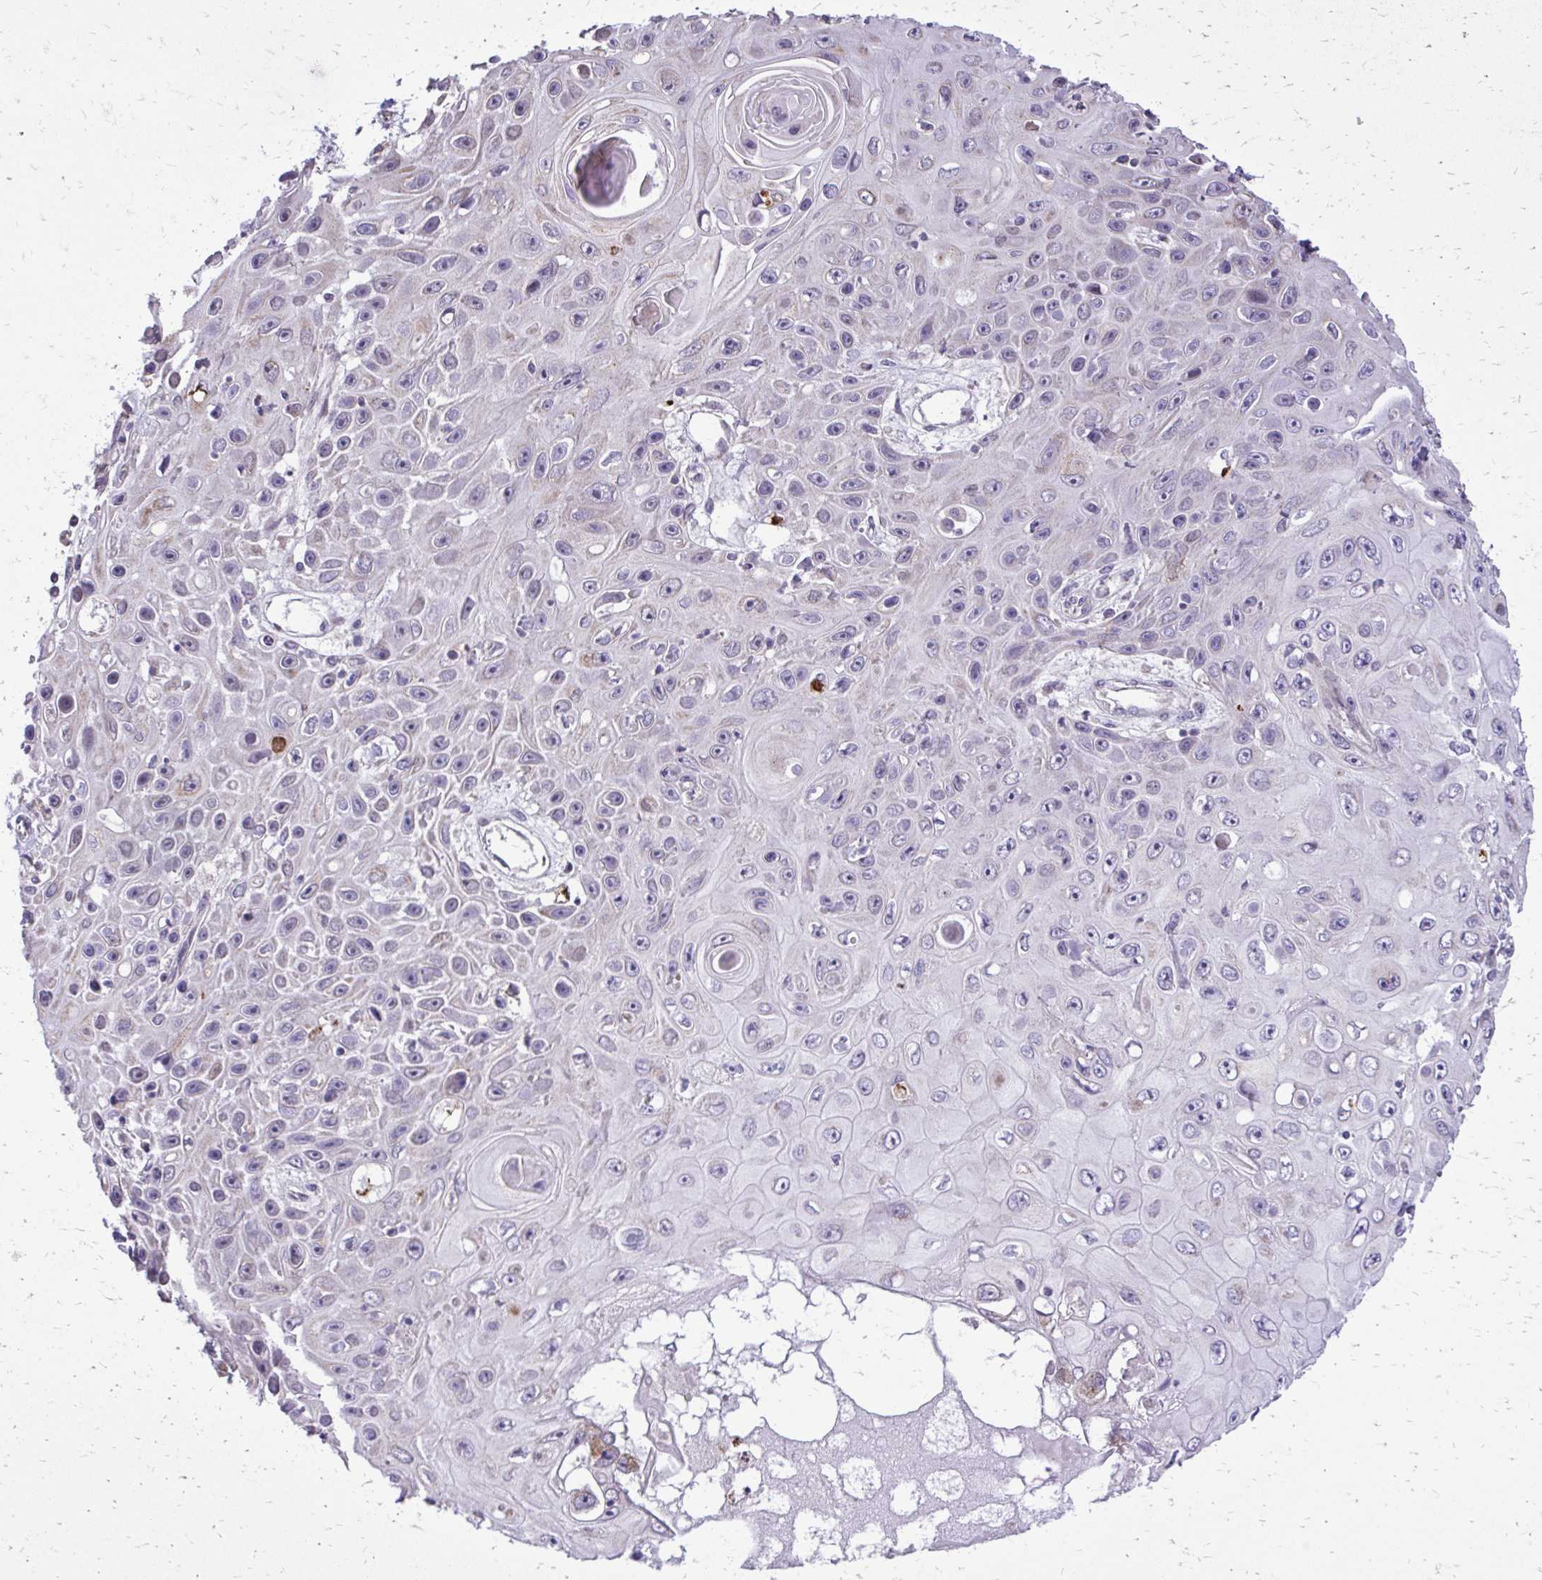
{"staining": {"intensity": "negative", "quantity": "none", "location": "none"}, "tissue": "skin cancer", "cell_type": "Tumor cells", "image_type": "cancer", "snomed": [{"axis": "morphology", "description": "Squamous cell carcinoma, NOS"}, {"axis": "topography", "description": "Skin"}], "caption": "An immunohistochemistry (IHC) image of skin cancer is shown. There is no staining in tumor cells of skin cancer.", "gene": "ABCC3", "patient": {"sex": "male", "age": 82}}